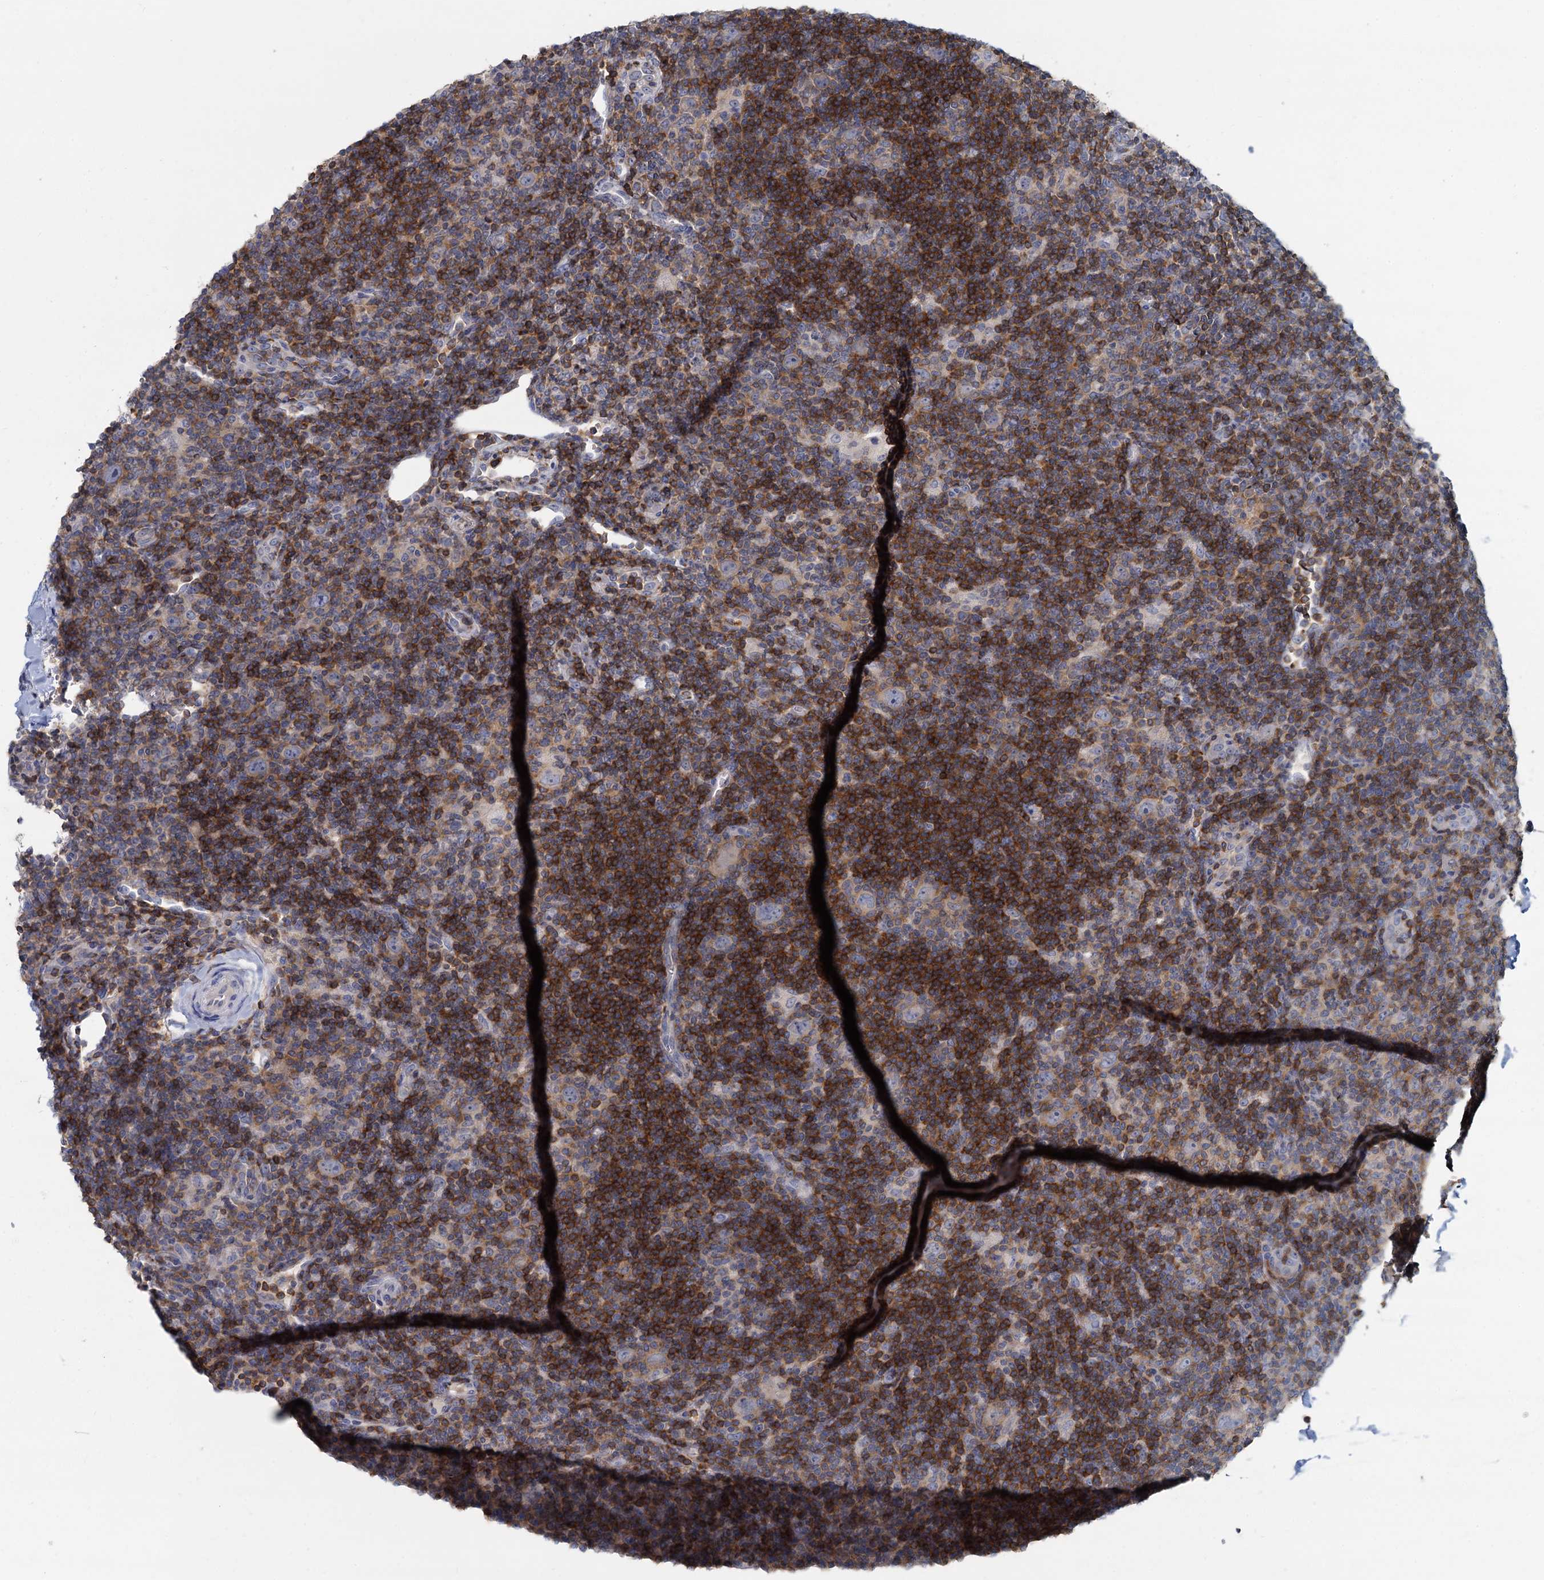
{"staining": {"intensity": "negative", "quantity": "none", "location": "none"}, "tissue": "lymphoma", "cell_type": "Tumor cells", "image_type": "cancer", "snomed": [{"axis": "morphology", "description": "Hodgkin's disease, NOS"}, {"axis": "topography", "description": "Lymph node"}], "caption": "The micrograph demonstrates no staining of tumor cells in lymphoma.", "gene": "ACSM3", "patient": {"sex": "female", "age": 57}}